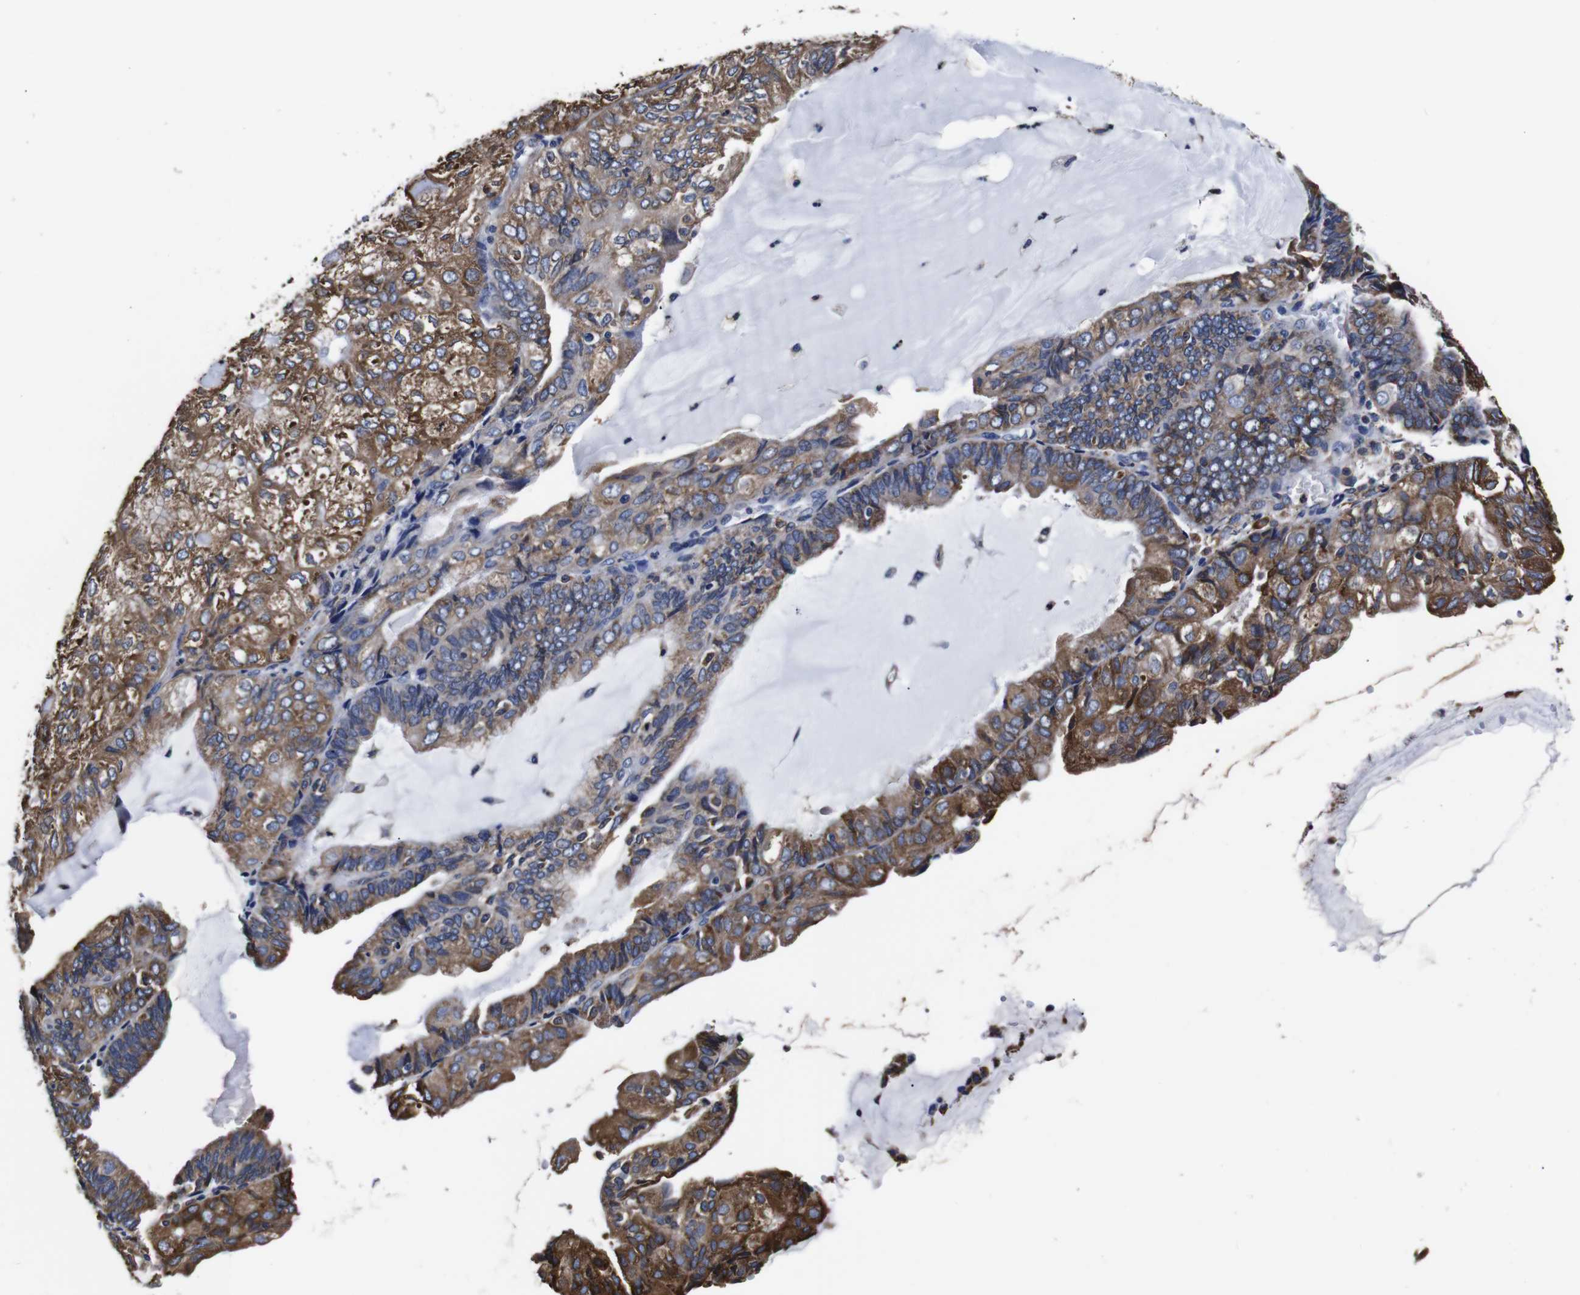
{"staining": {"intensity": "moderate", "quantity": ">75%", "location": "cytoplasmic/membranous"}, "tissue": "endometrial cancer", "cell_type": "Tumor cells", "image_type": "cancer", "snomed": [{"axis": "morphology", "description": "Adenocarcinoma, NOS"}, {"axis": "topography", "description": "Endometrium"}], "caption": "Protein expression analysis of human endometrial adenocarcinoma reveals moderate cytoplasmic/membranous staining in about >75% of tumor cells.", "gene": "PPIB", "patient": {"sex": "female", "age": 81}}